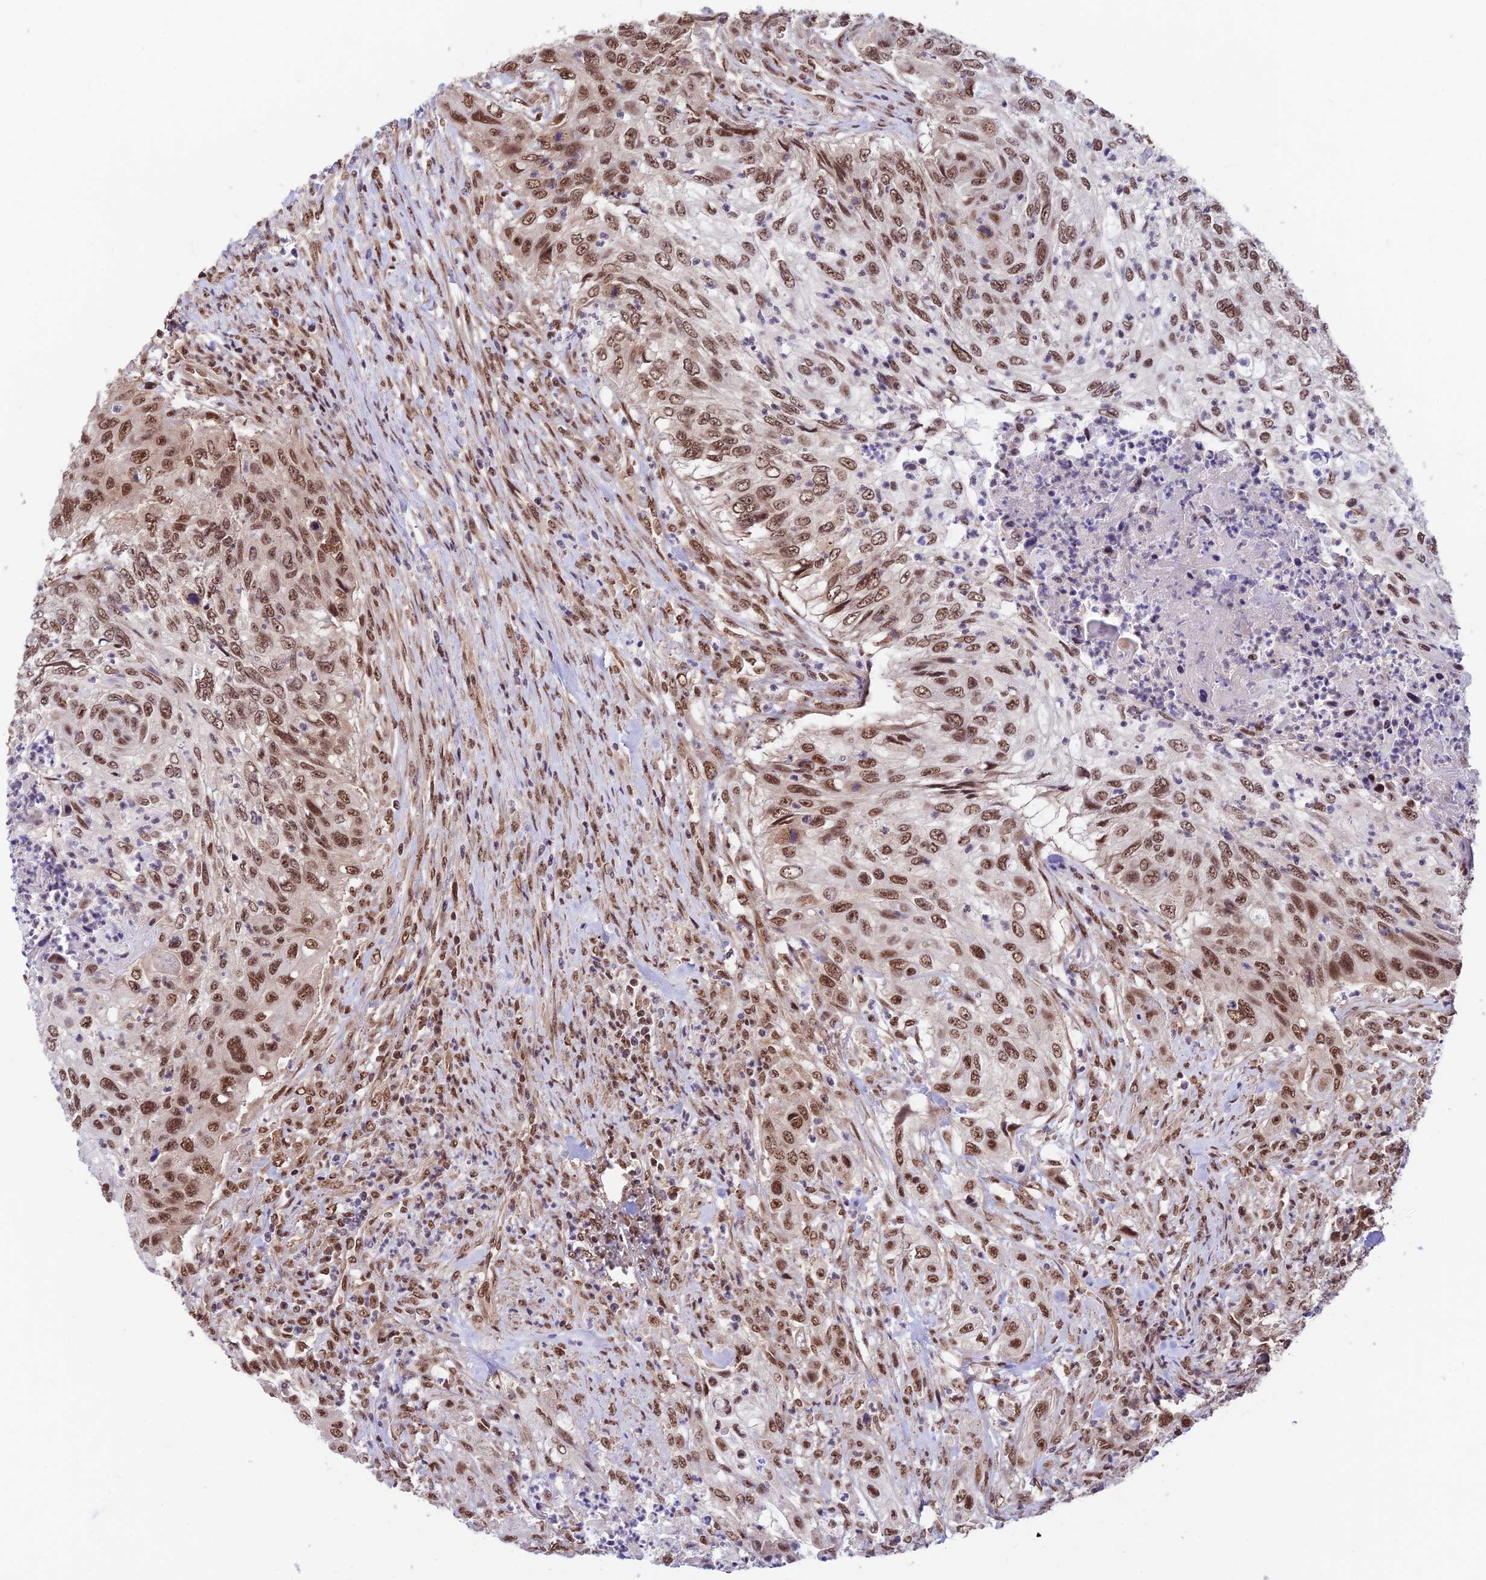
{"staining": {"intensity": "strong", "quantity": ">75%", "location": "nuclear"}, "tissue": "urothelial cancer", "cell_type": "Tumor cells", "image_type": "cancer", "snomed": [{"axis": "morphology", "description": "Urothelial carcinoma, High grade"}, {"axis": "topography", "description": "Urinary bladder"}], "caption": "The micrograph demonstrates a brown stain indicating the presence of a protein in the nuclear of tumor cells in urothelial cancer.", "gene": "RBM42", "patient": {"sex": "female", "age": 60}}